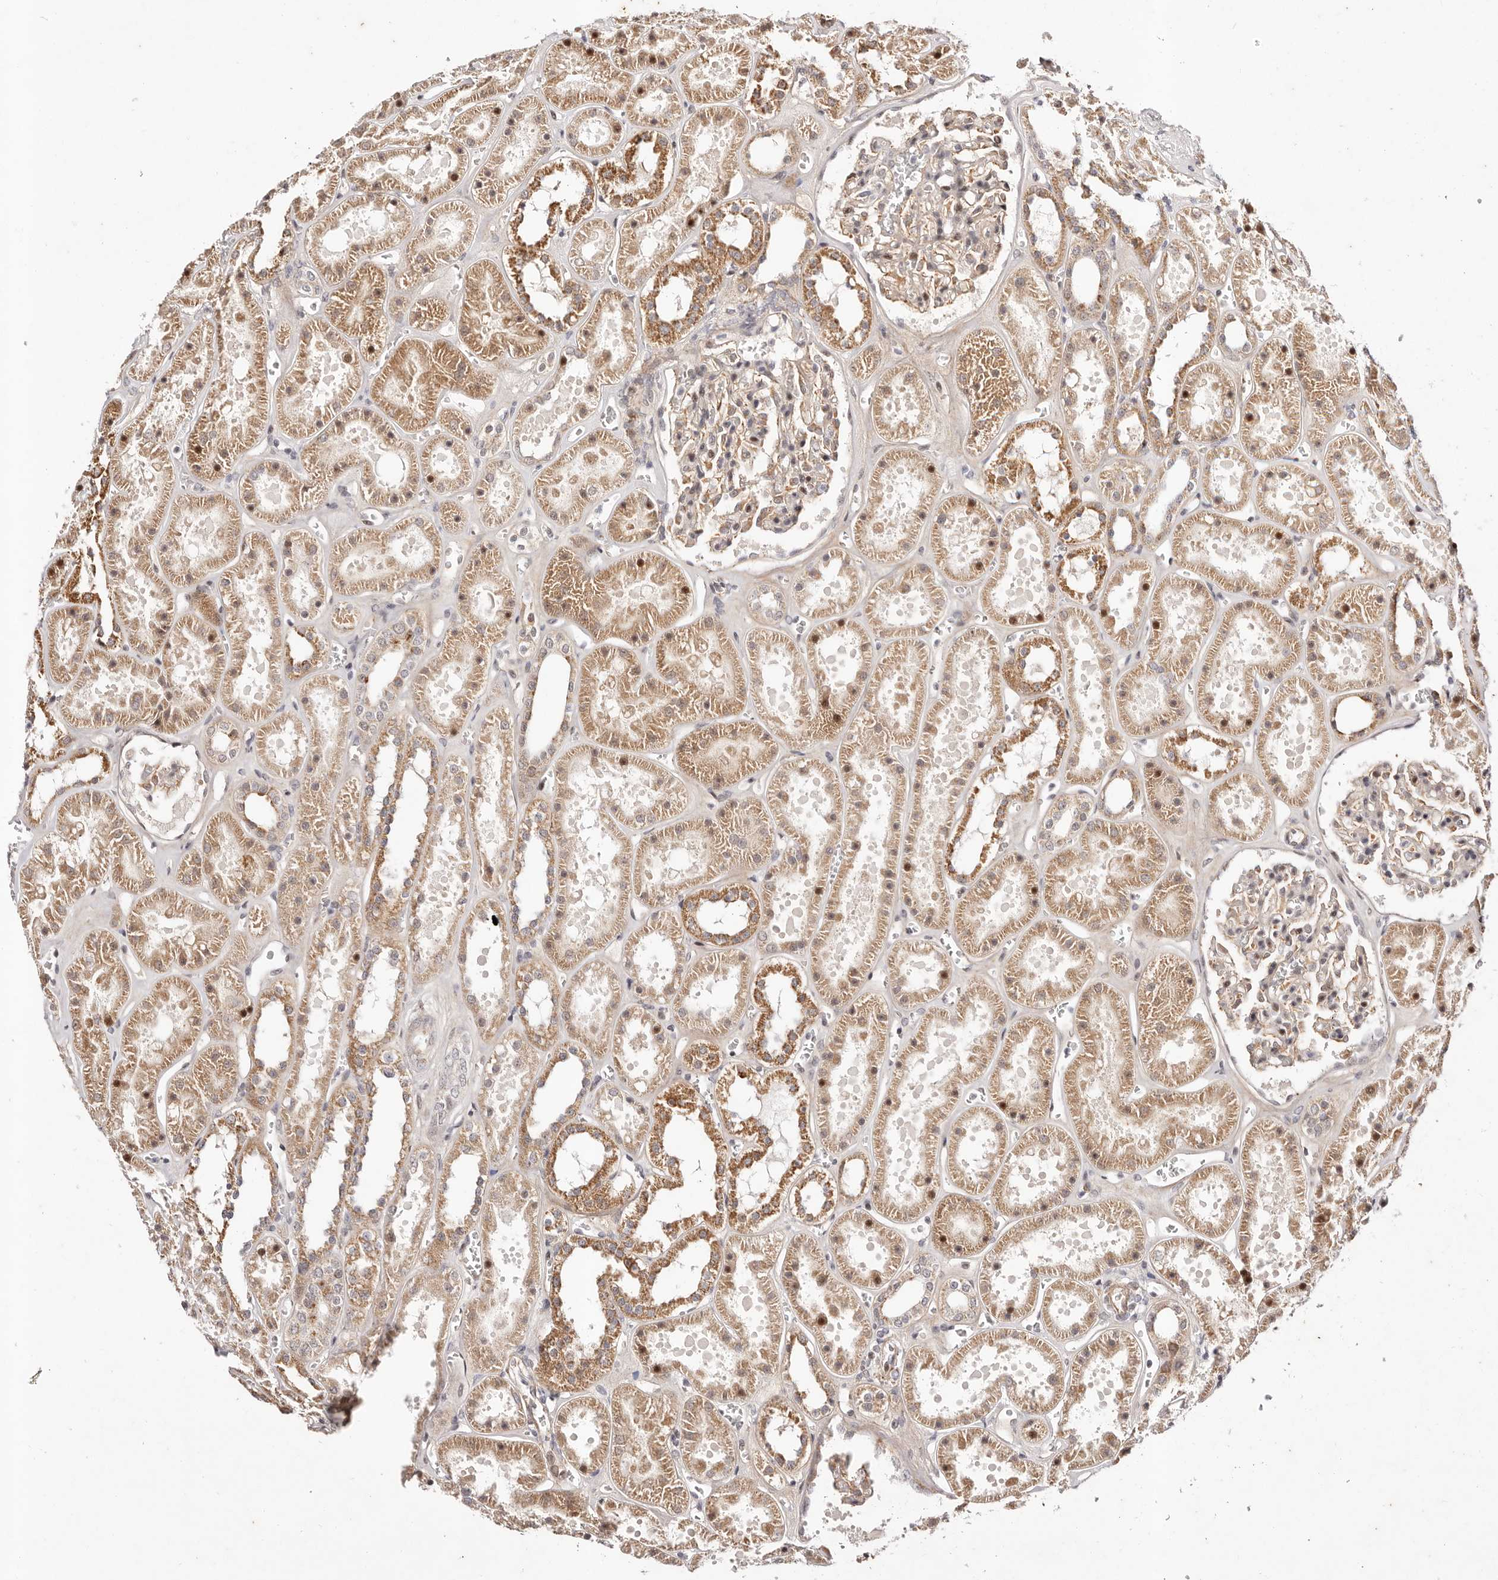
{"staining": {"intensity": "moderate", "quantity": "25%-75%", "location": "cytoplasmic/membranous,nuclear"}, "tissue": "kidney", "cell_type": "Cells in glomeruli", "image_type": "normal", "snomed": [{"axis": "morphology", "description": "Normal tissue, NOS"}, {"axis": "topography", "description": "Kidney"}], "caption": "The photomicrograph shows a brown stain indicating the presence of a protein in the cytoplasmic/membranous,nuclear of cells in glomeruli in kidney.", "gene": "WRN", "patient": {"sex": "female", "age": 41}}